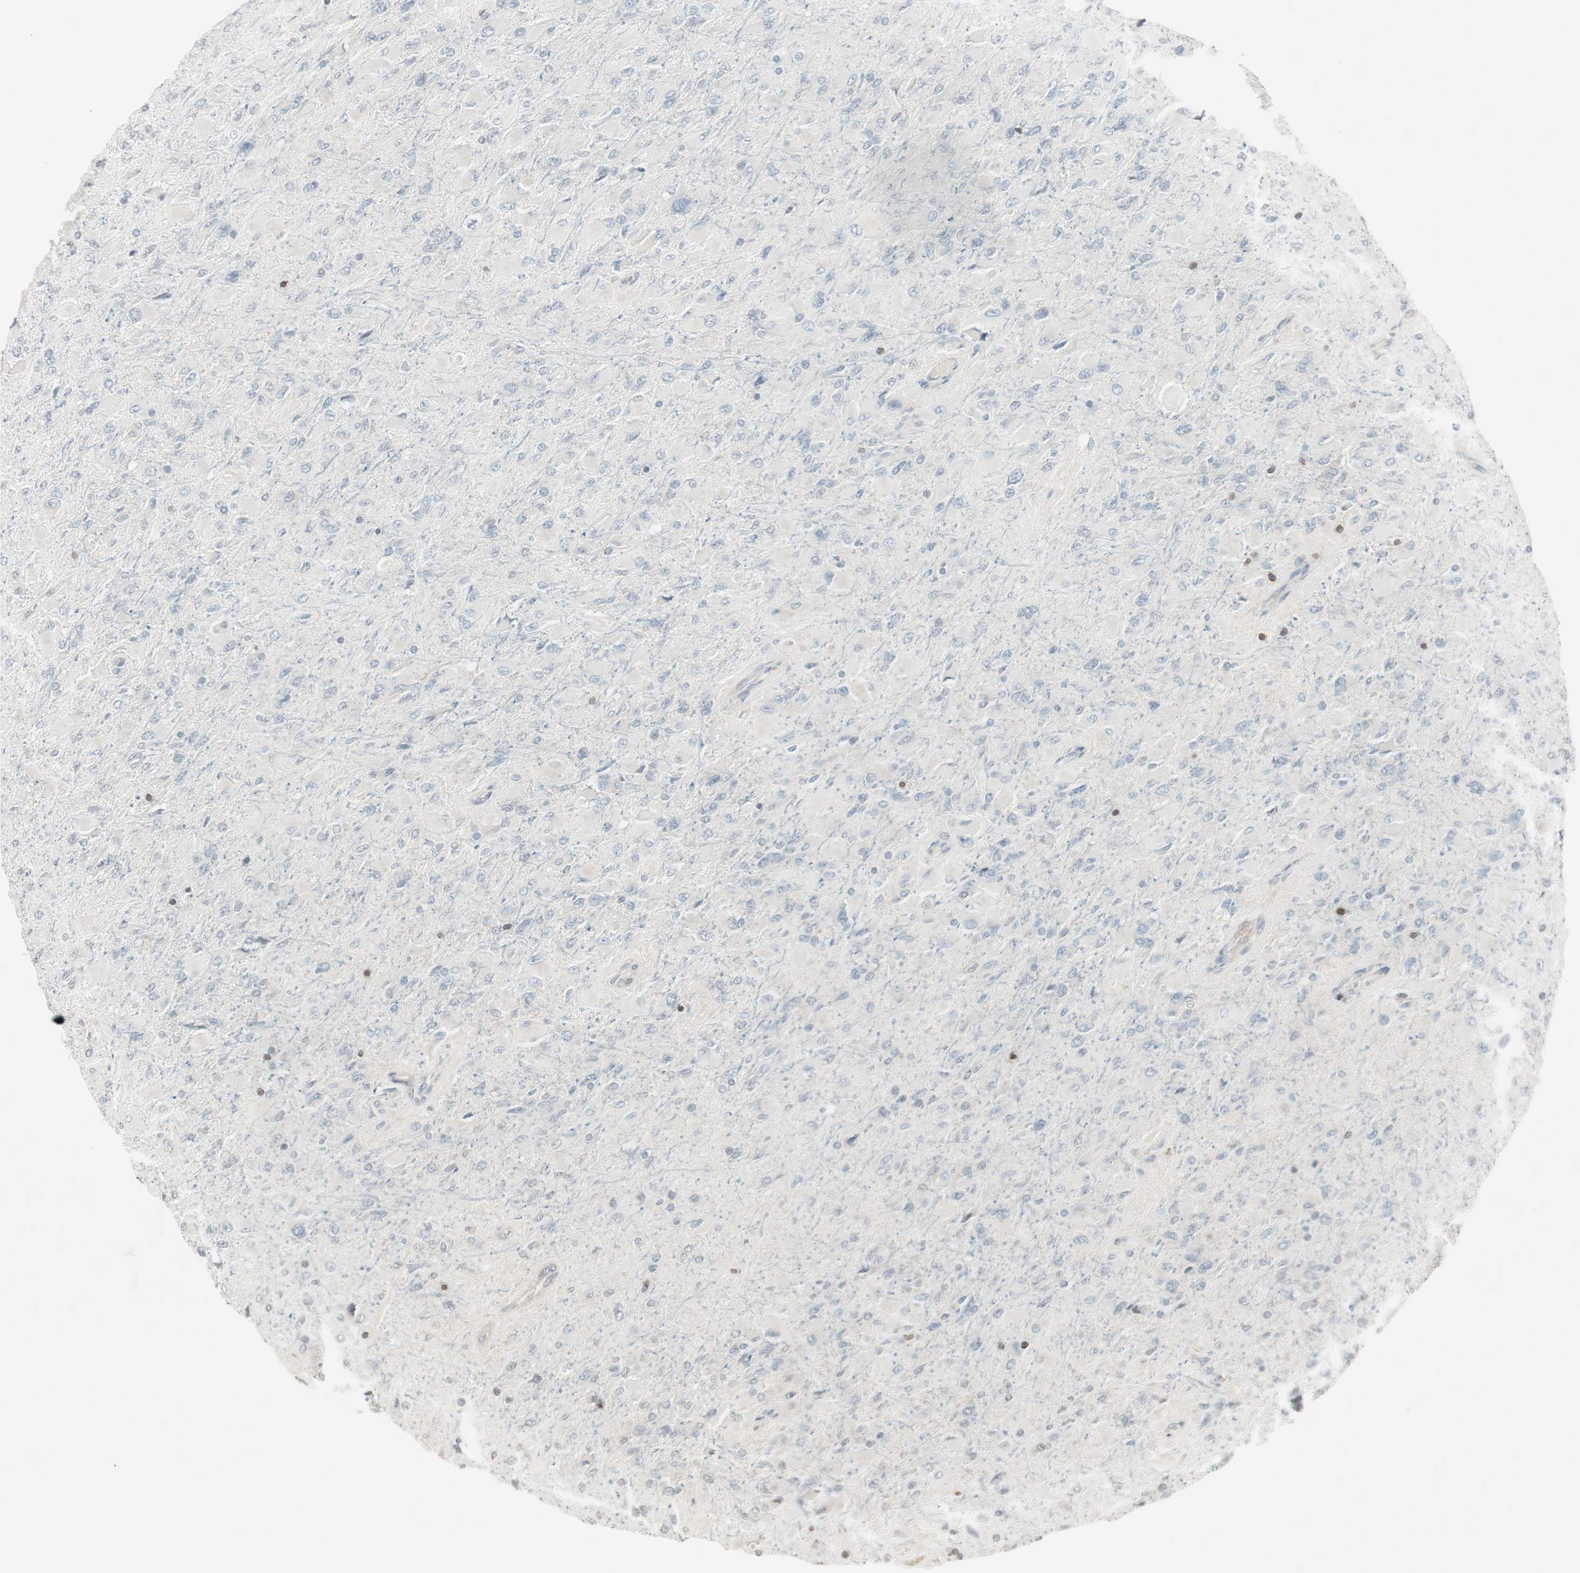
{"staining": {"intensity": "negative", "quantity": "none", "location": "none"}, "tissue": "glioma", "cell_type": "Tumor cells", "image_type": "cancer", "snomed": [{"axis": "morphology", "description": "Glioma, malignant, High grade"}, {"axis": "topography", "description": "Cerebral cortex"}], "caption": "This image is of glioma stained with immunohistochemistry to label a protein in brown with the nuclei are counter-stained blue. There is no positivity in tumor cells.", "gene": "ARHGEF1", "patient": {"sex": "female", "age": 36}}